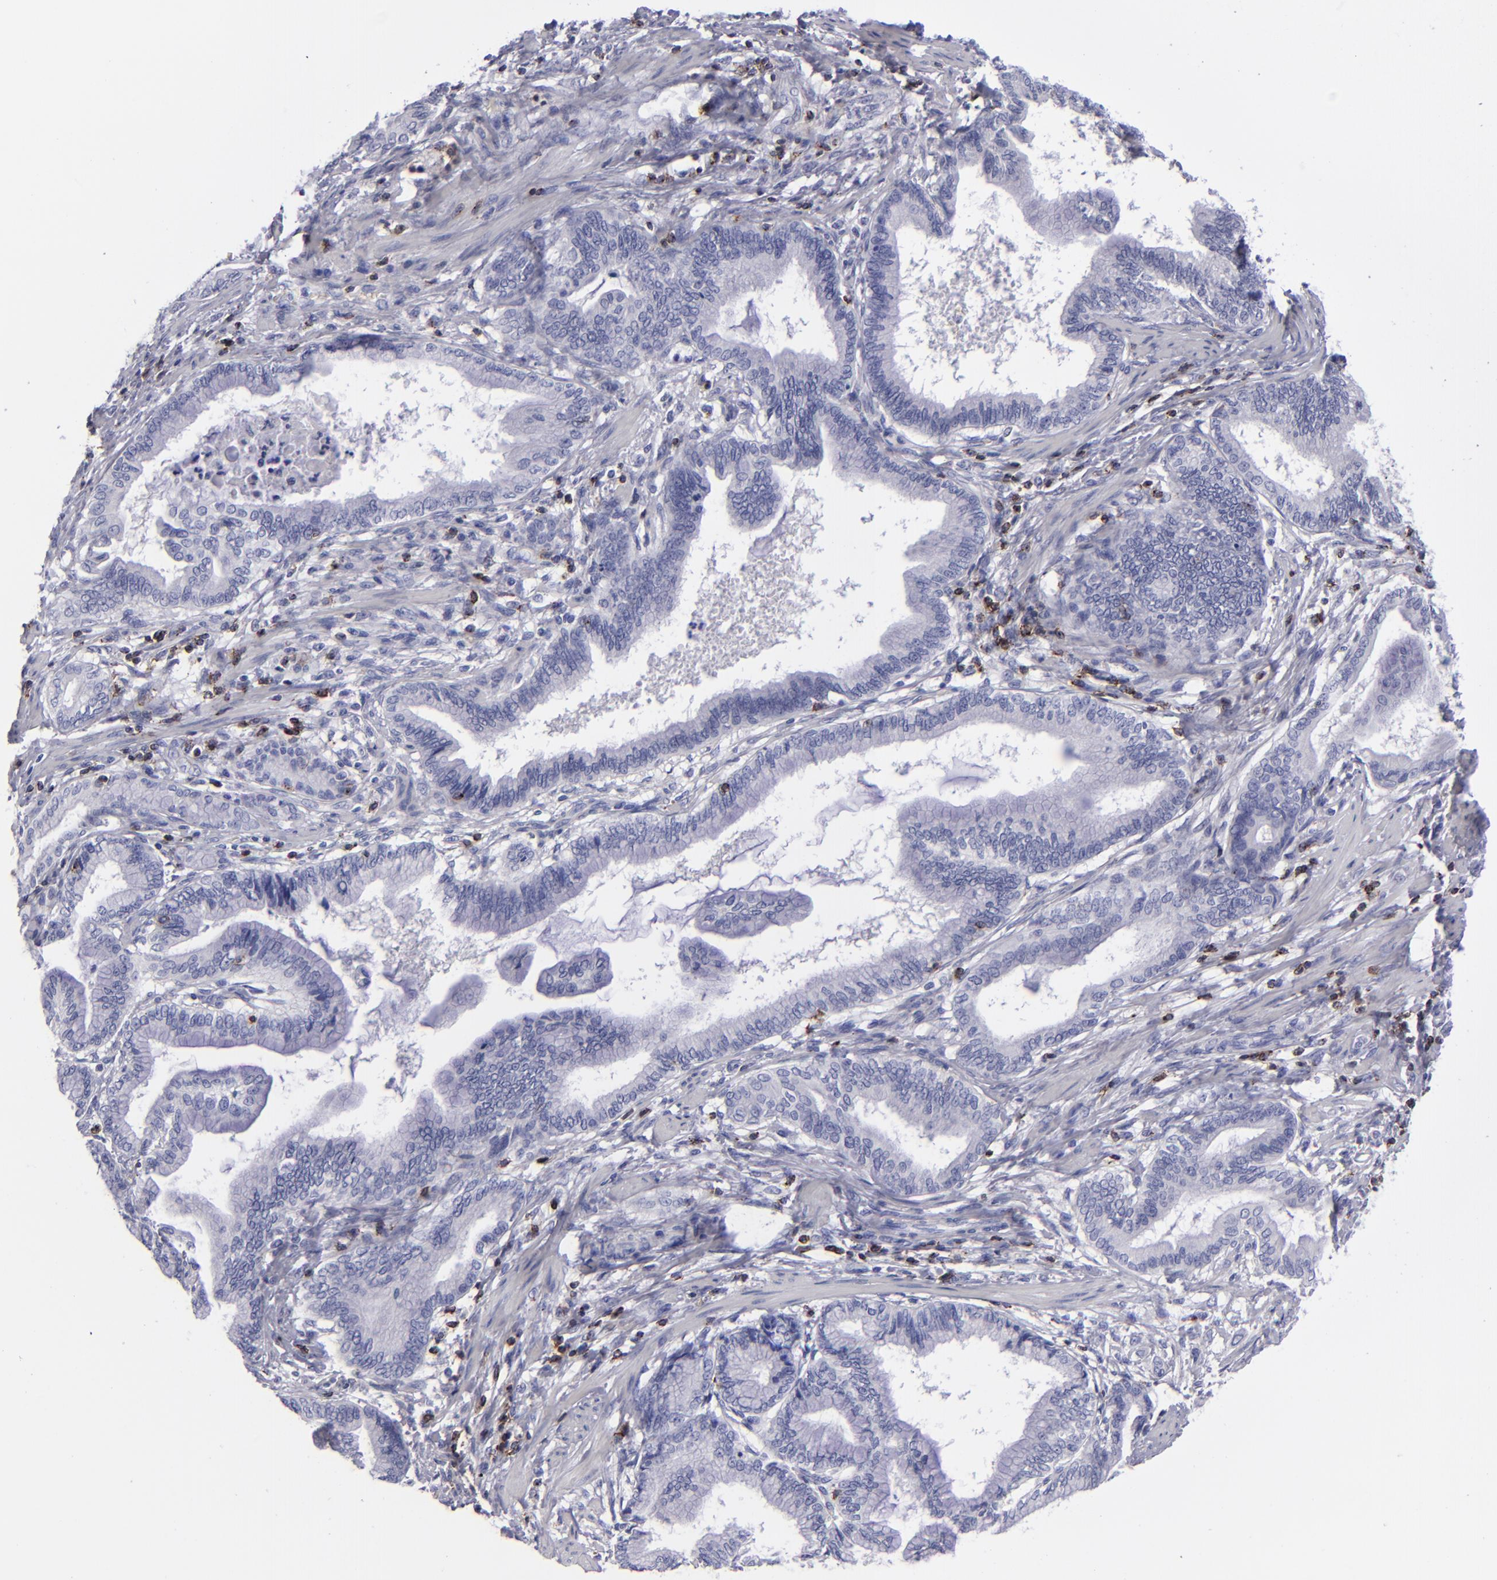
{"staining": {"intensity": "negative", "quantity": "none", "location": "none"}, "tissue": "pancreatic cancer", "cell_type": "Tumor cells", "image_type": "cancer", "snomed": [{"axis": "morphology", "description": "Adenocarcinoma, NOS"}, {"axis": "topography", "description": "Pancreas"}], "caption": "Protein analysis of pancreatic adenocarcinoma reveals no significant staining in tumor cells.", "gene": "CD2", "patient": {"sex": "female", "age": 64}}